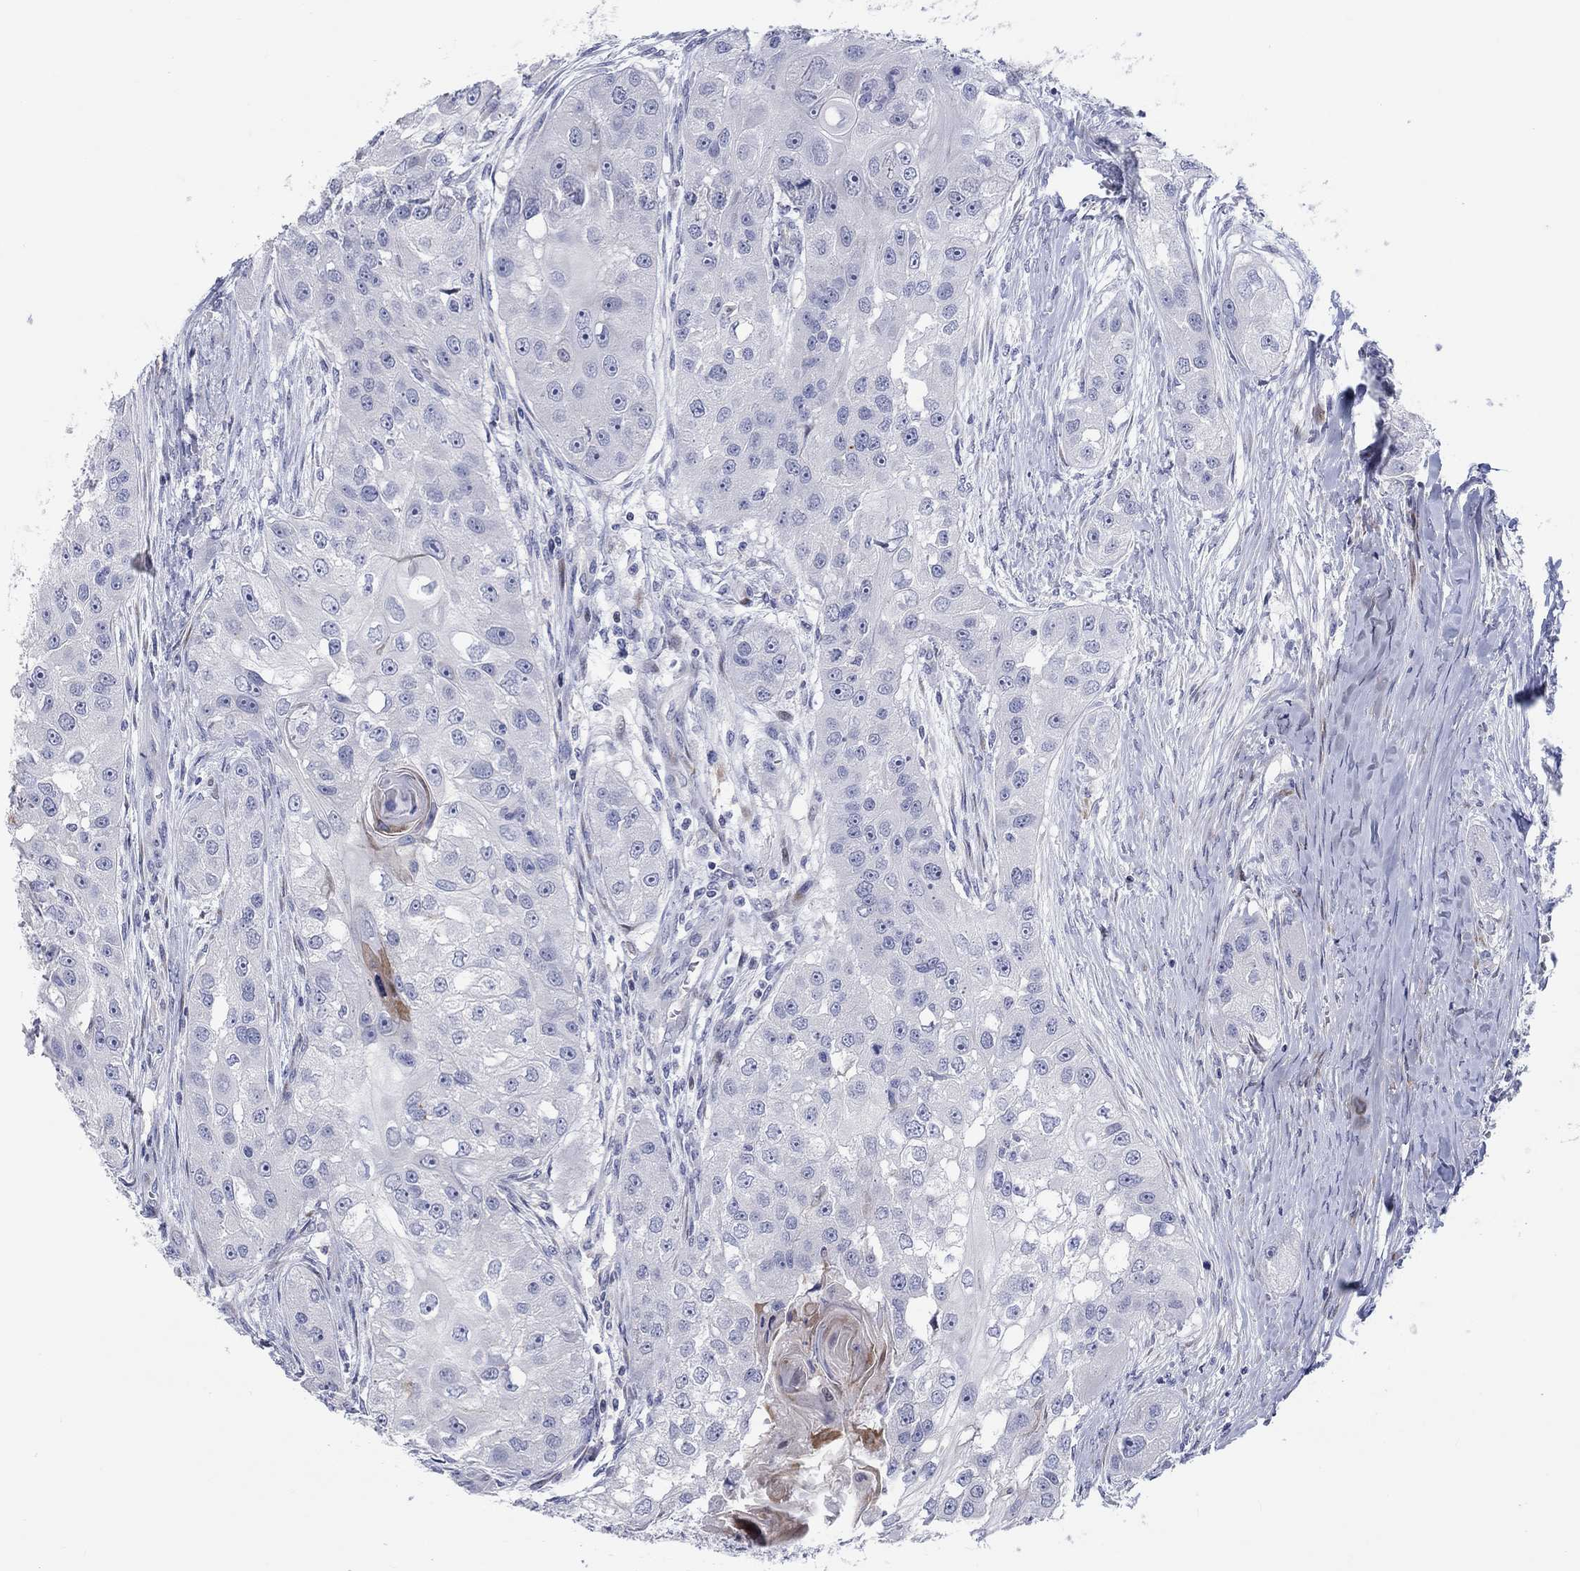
{"staining": {"intensity": "negative", "quantity": "none", "location": "none"}, "tissue": "head and neck cancer", "cell_type": "Tumor cells", "image_type": "cancer", "snomed": [{"axis": "morphology", "description": "Normal tissue, NOS"}, {"axis": "morphology", "description": "Squamous cell carcinoma, NOS"}, {"axis": "topography", "description": "Skeletal muscle"}, {"axis": "topography", "description": "Head-Neck"}], "caption": "High power microscopy photomicrograph of an IHC photomicrograph of head and neck cancer, revealing no significant staining in tumor cells.", "gene": "ARHGAP36", "patient": {"sex": "male", "age": 51}}